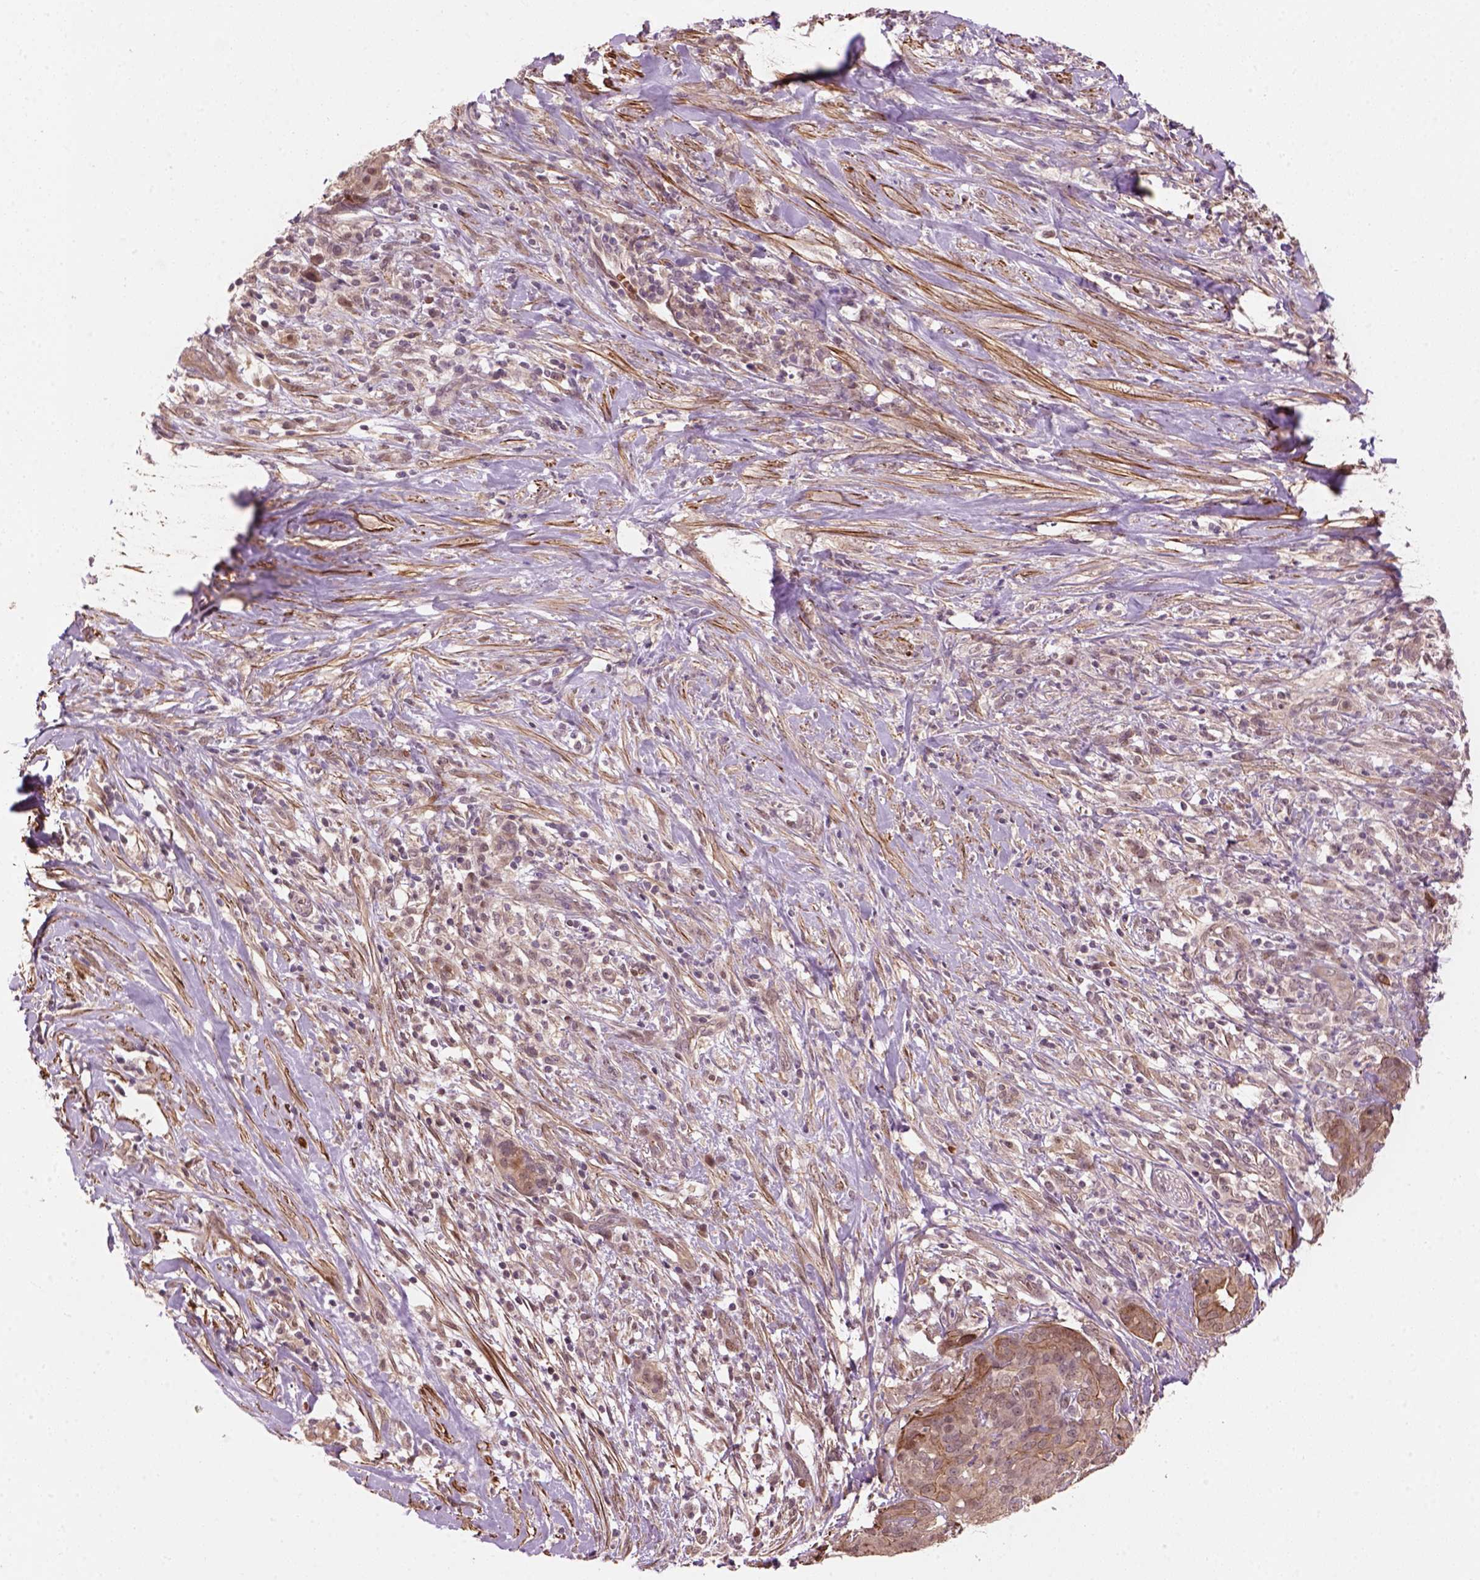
{"staining": {"intensity": "weak", "quantity": ">75%", "location": "cytoplasmic/membranous,nuclear"}, "tissue": "pancreatic cancer", "cell_type": "Tumor cells", "image_type": "cancer", "snomed": [{"axis": "morphology", "description": "Normal tissue, NOS"}, {"axis": "morphology", "description": "Inflammation, NOS"}, {"axis": "morphology", "description": "Adenocarcinoma, NOS"}, {"axis": "topography", "description": "Pancreas"}], "caption": "Pancreatic cancer (adenocarcinoma) was stained to show a protein in brown. There is low levels of weak cytoplasmic/membranous and nuclear positivity in approximately >75% of tumor cells. Nuclei are stained in blue.", "gene": "PSMD11", "patient": {"sex": "male", "age": 57}}